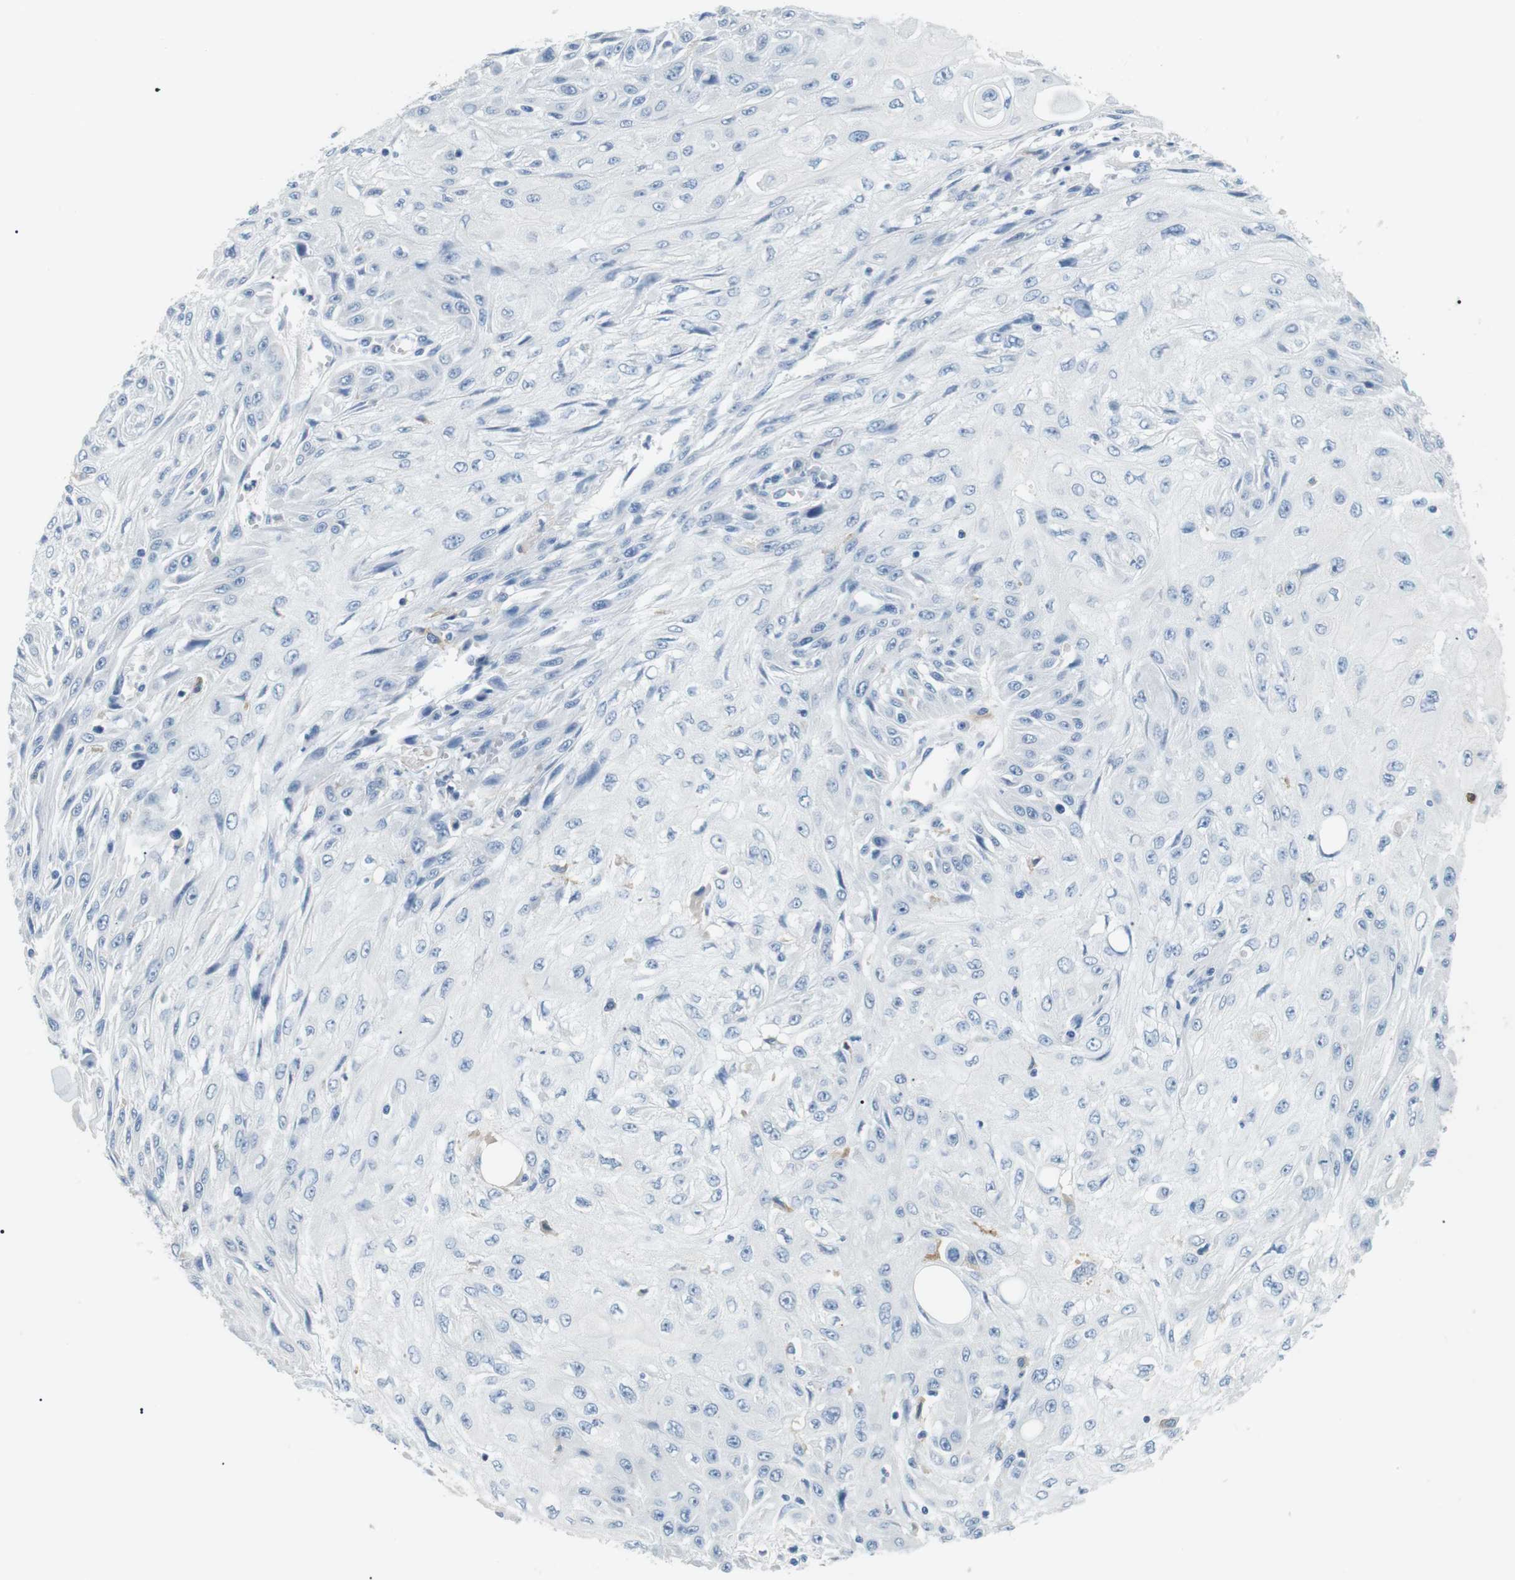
{"staining": {"intensity": "negative", "quantity": "none", "location": "none"}, "tissue": "skin cancer", "cell_type": "Tumor cells", "image_type": "cancer", "snomed": [{"axis": "morphology", "description": "Squamous cell carcinoma, NOS"}, {"axis": "topography", "description": "Skin"}], "caption": "Tumor cells are negative for brown protein staining in skin squamous cell carcinoma.", "gene": "FCGRT", "patient": {"sex": "male", "age": 75}}